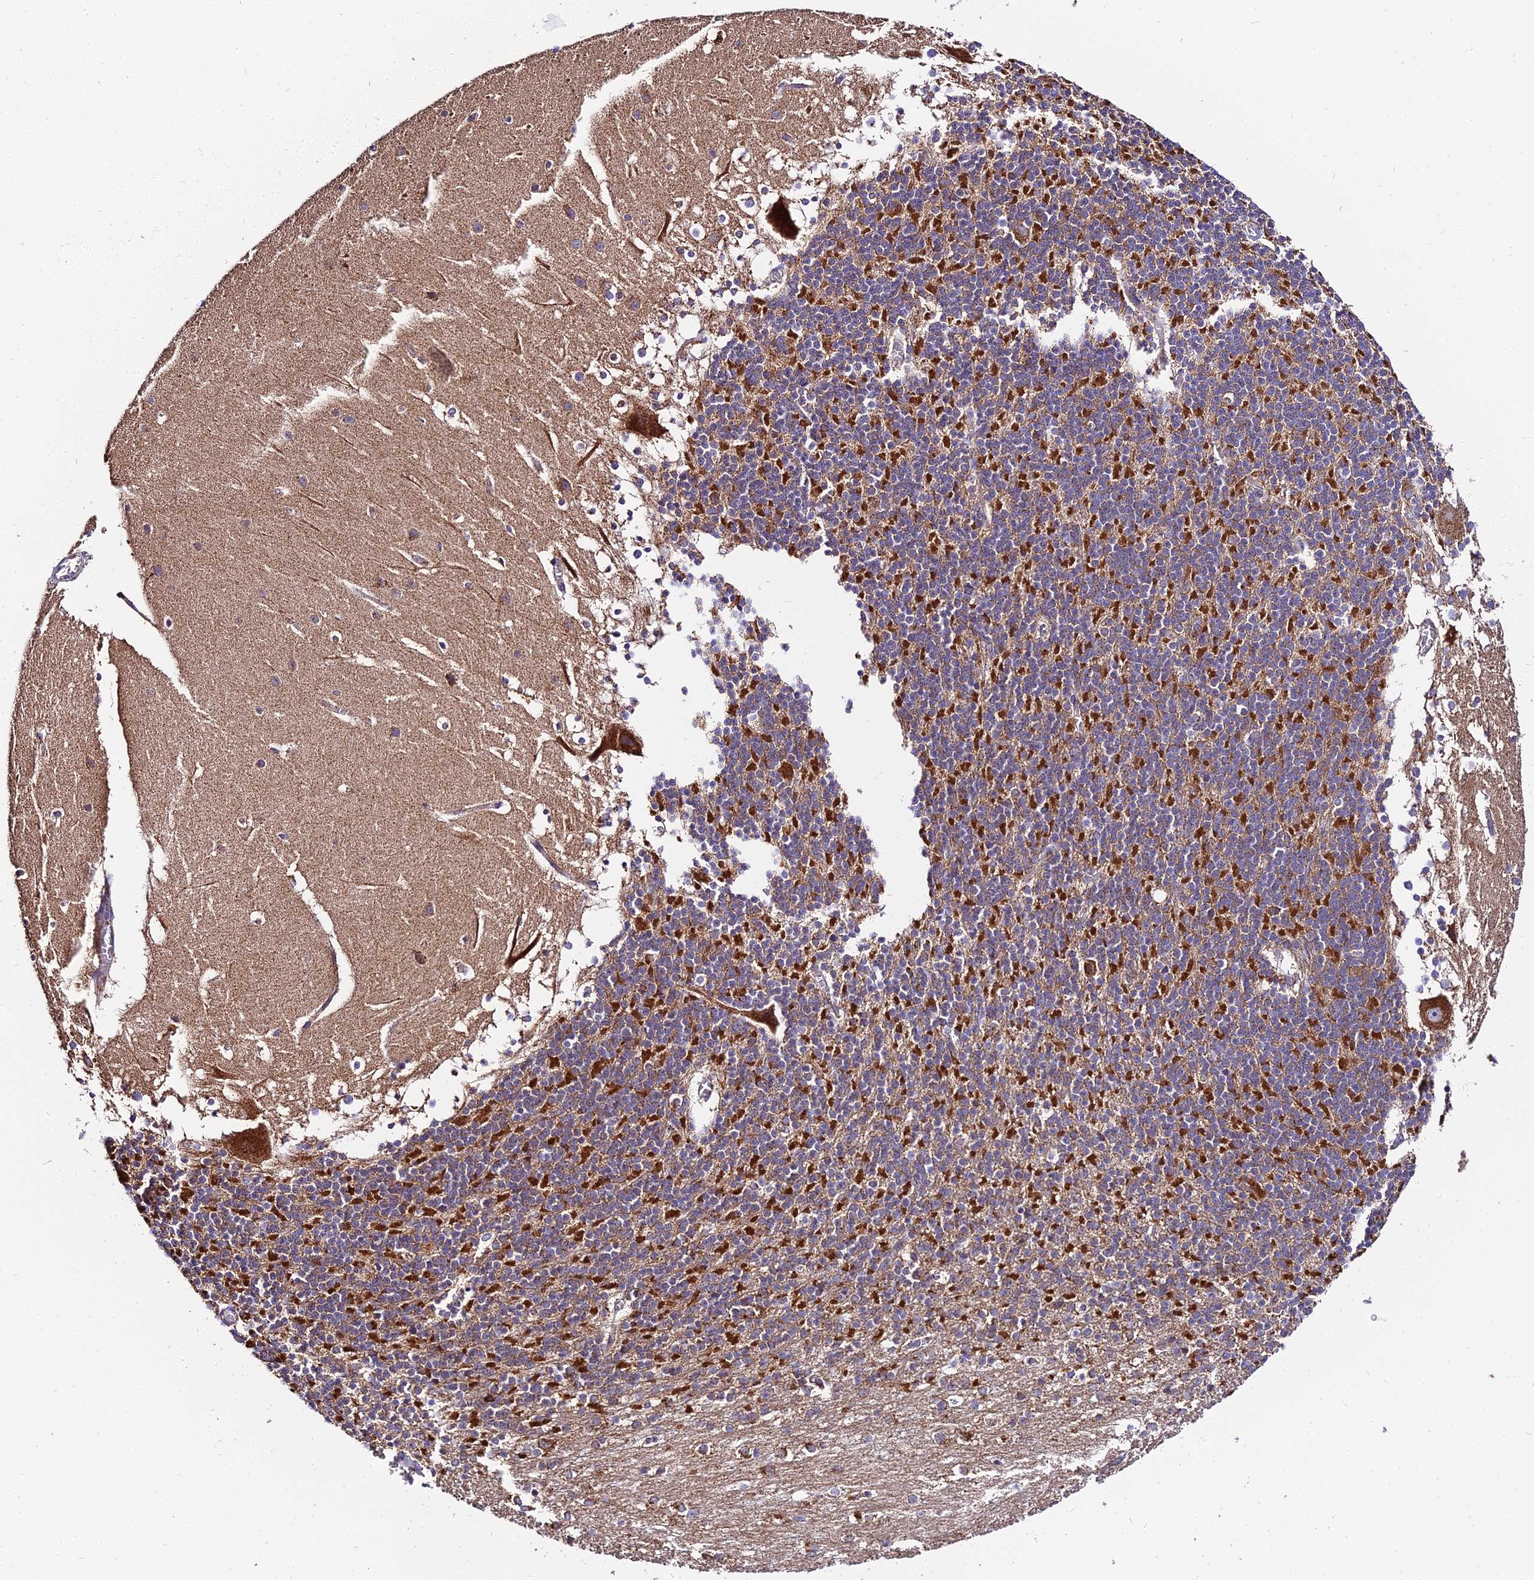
{"staining": {"intensity": "strong", "quantity": "25%-75%", "location": "cytoplasmic/membranous"}, "tissue": "cerebellum", "cell_type": "Cells in granular layer", "image_type": "normal", "snomed": [{"axis": "morphology", "description": "Normal tissue, NOS"}, {"axis": "topography", "description": "Cerebellum"}], "caption": "Brown immunohistochemical staining in benign human cerebellum exhibits strong cytoplasmic/membranous staining in approximately 25%-75% of cells in granular layer.", "gene": "OCIAD1", "patient": {"sex": "female", "age": 19}}